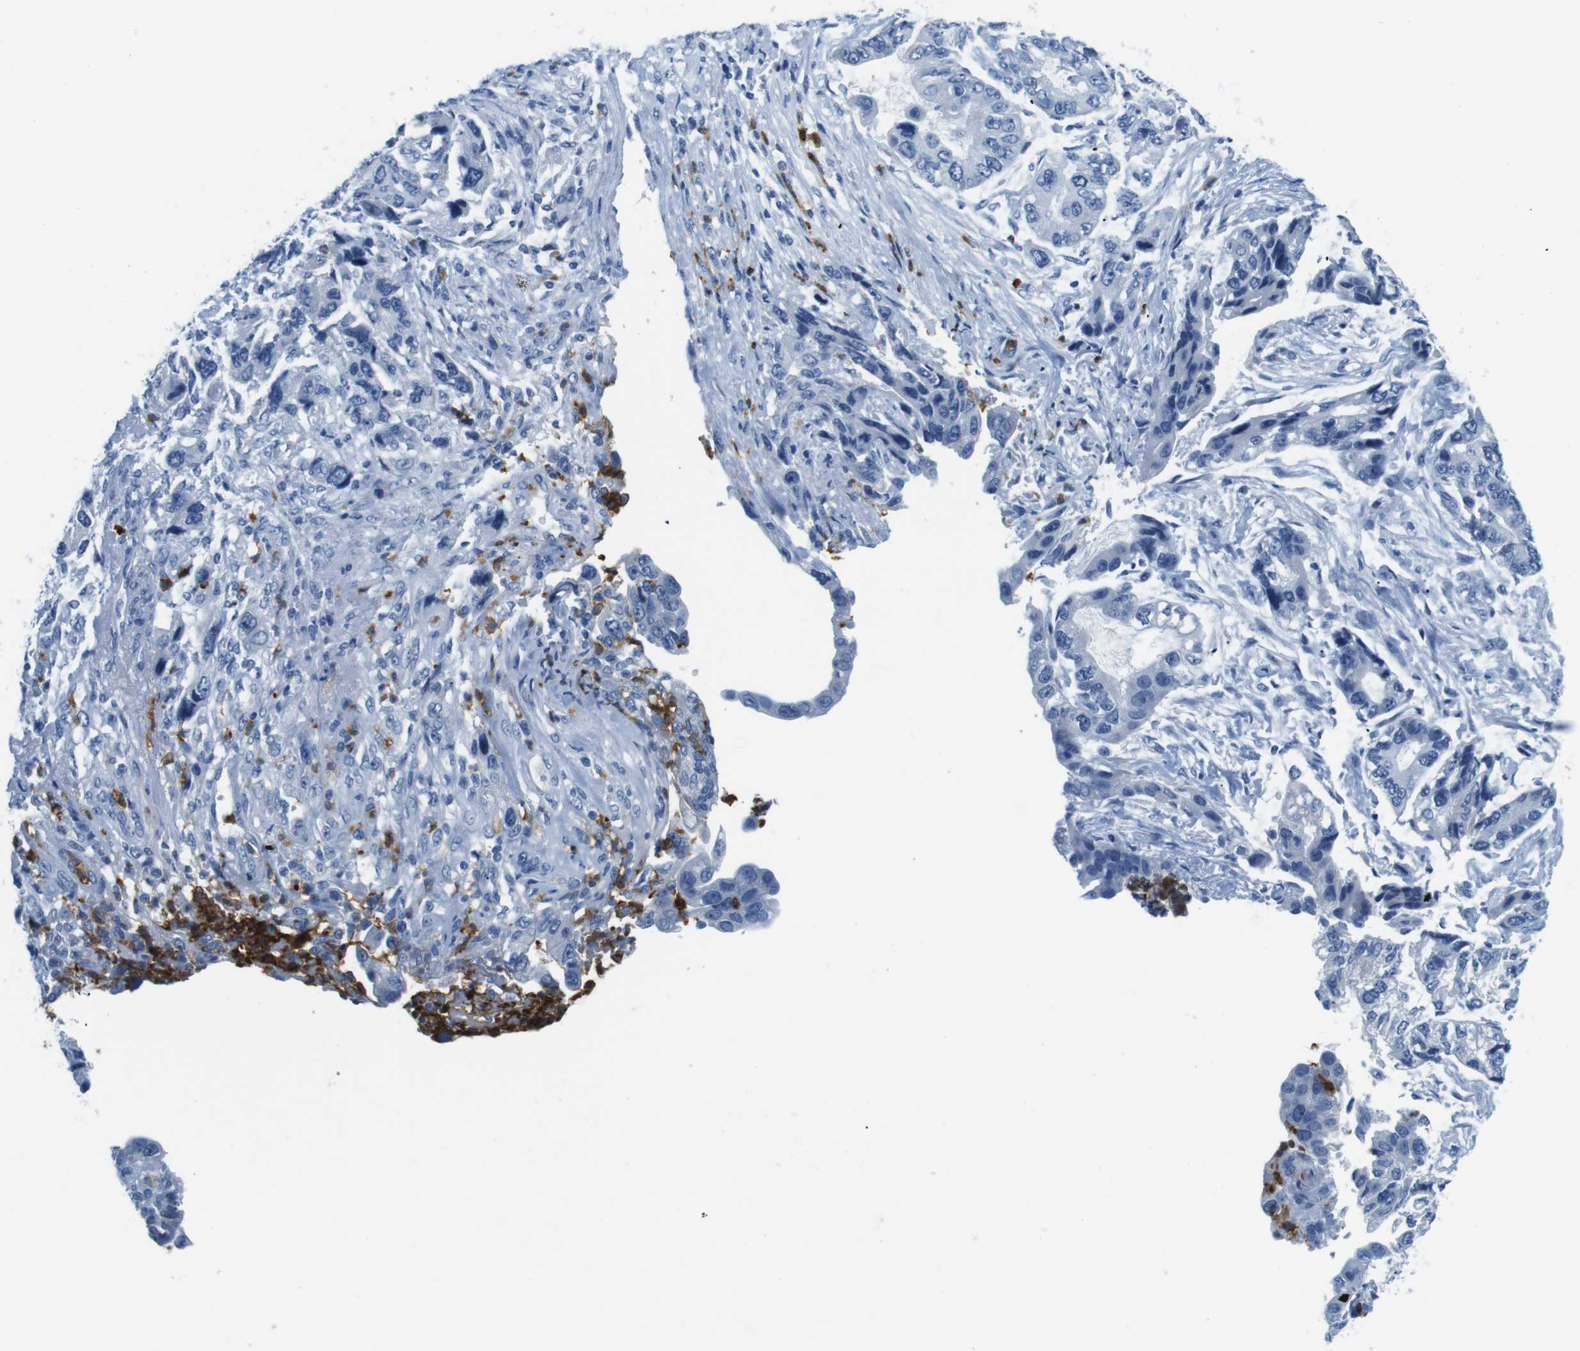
{"staining": {"intensity": "negative", "quantity": "none", "location": "none"}, "tissue": "stomach cancer", "cell_type": "Tumor cells", "image_type": "cancer", "snomed": [{"axis": "morphology", "description": "Adenocarcinoma, NOS"}, {"axis": "topography", "description": "Stomach, lower"}], "caption": "This is an immunohistochemistry image of human stomach adenocarcinoma. There is no expression in tumor cells.", "gene": "MCEMP1", "patient": {"sex": "female", "age": 93}}